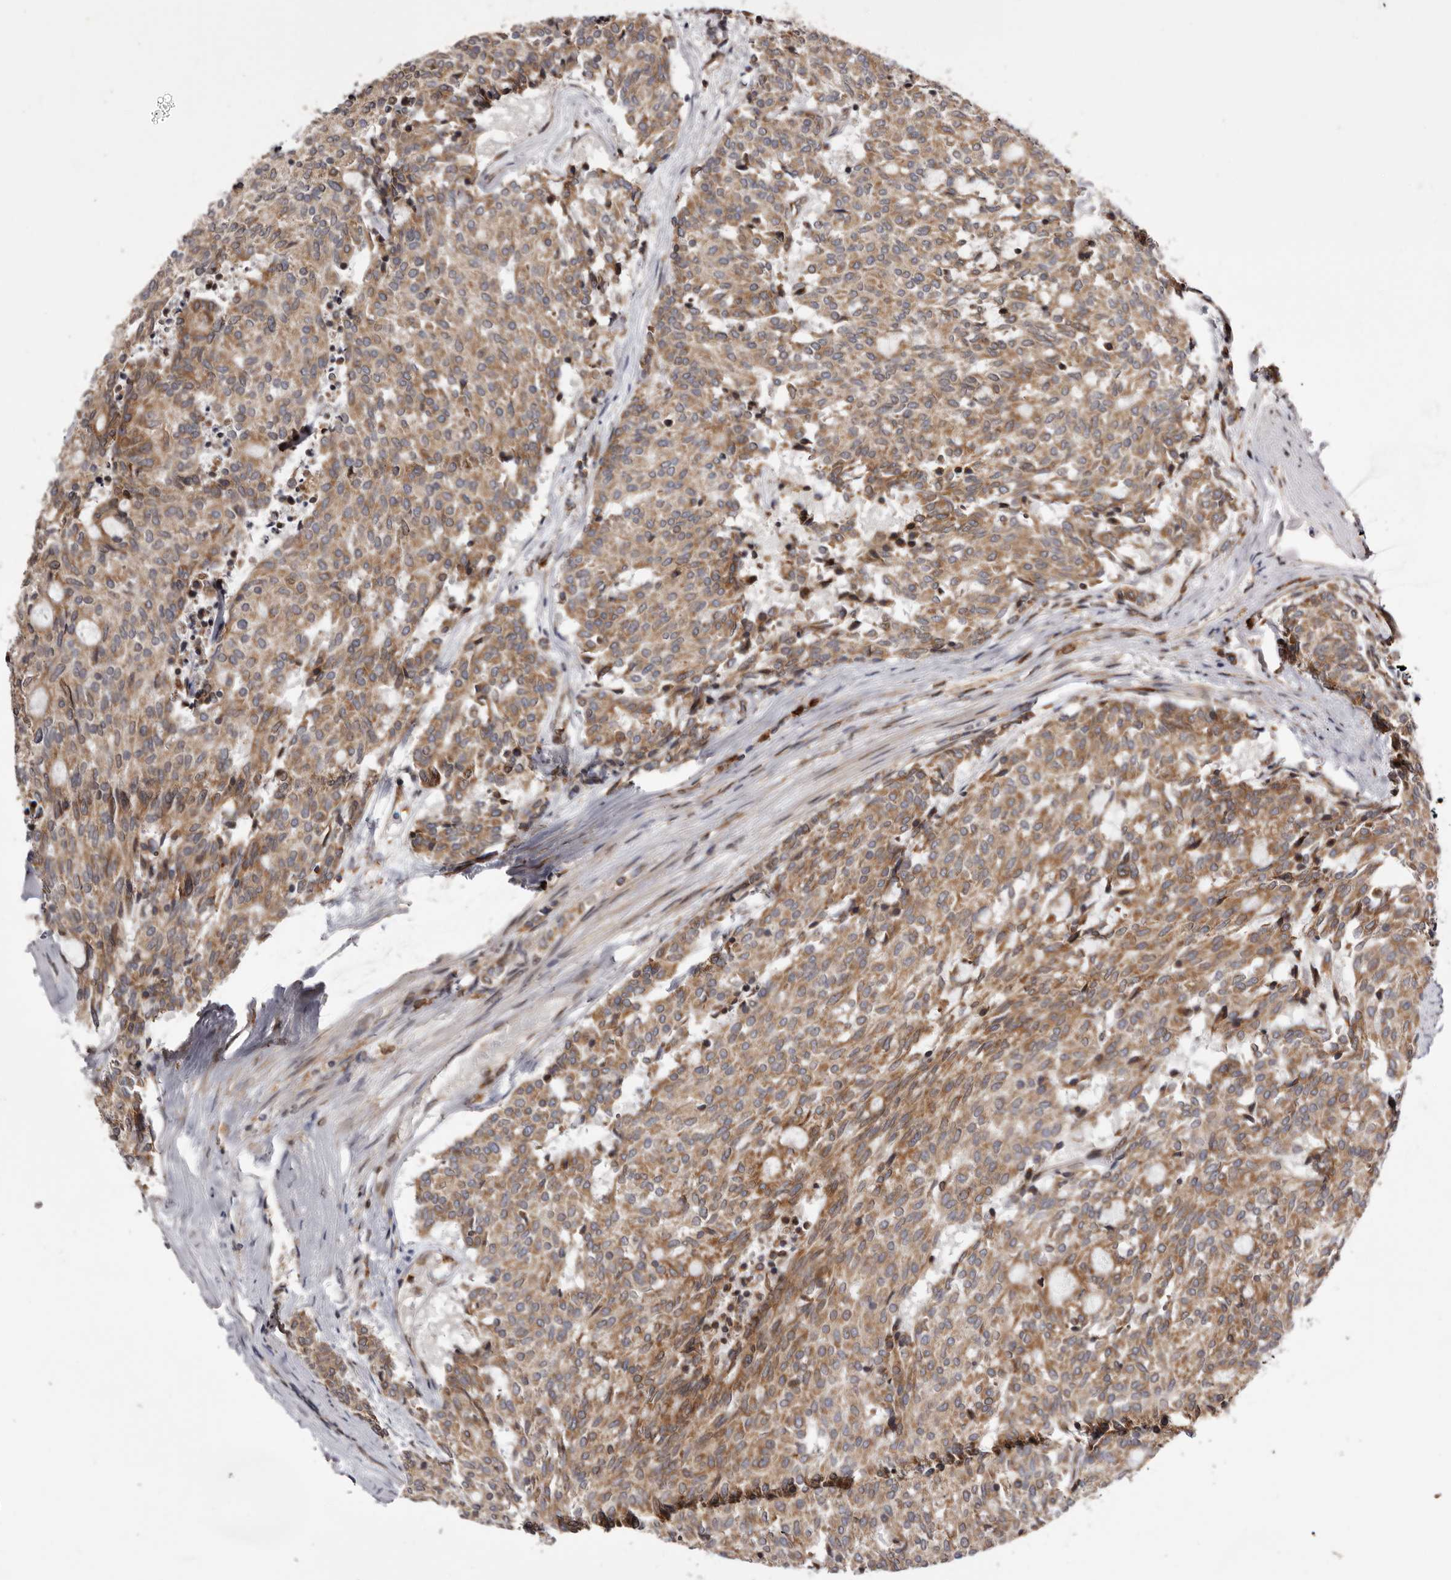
{"staining": {"intensity": "moderate", "quantity": ">75%", "location": "cytoplasmic/membranous"}, "tissue": "carcinoid", "cell_type": "Tumor cells", "image_type": "cancer", "snomed": [{"axis": "morphology", "description": "Carcinoid, malignant, NOS"}, {"axis": "topography", "description": "Pancreas"}], "caption": "IHC staining of carcinoid, which demonstrates medium levels of moderate cytoplasmic/membranous positivity in about >75% of tumor cells indicating moderate cytoplasmic/membranous protein staining. The staining was performed using DAB (3,3'-diaminobenzidine) (brown) for protein detection and nuclei were counterstained in hematoxylin (blue).", "gene": "C4orf3", "patient": {"sex": "female", "age": 54}}